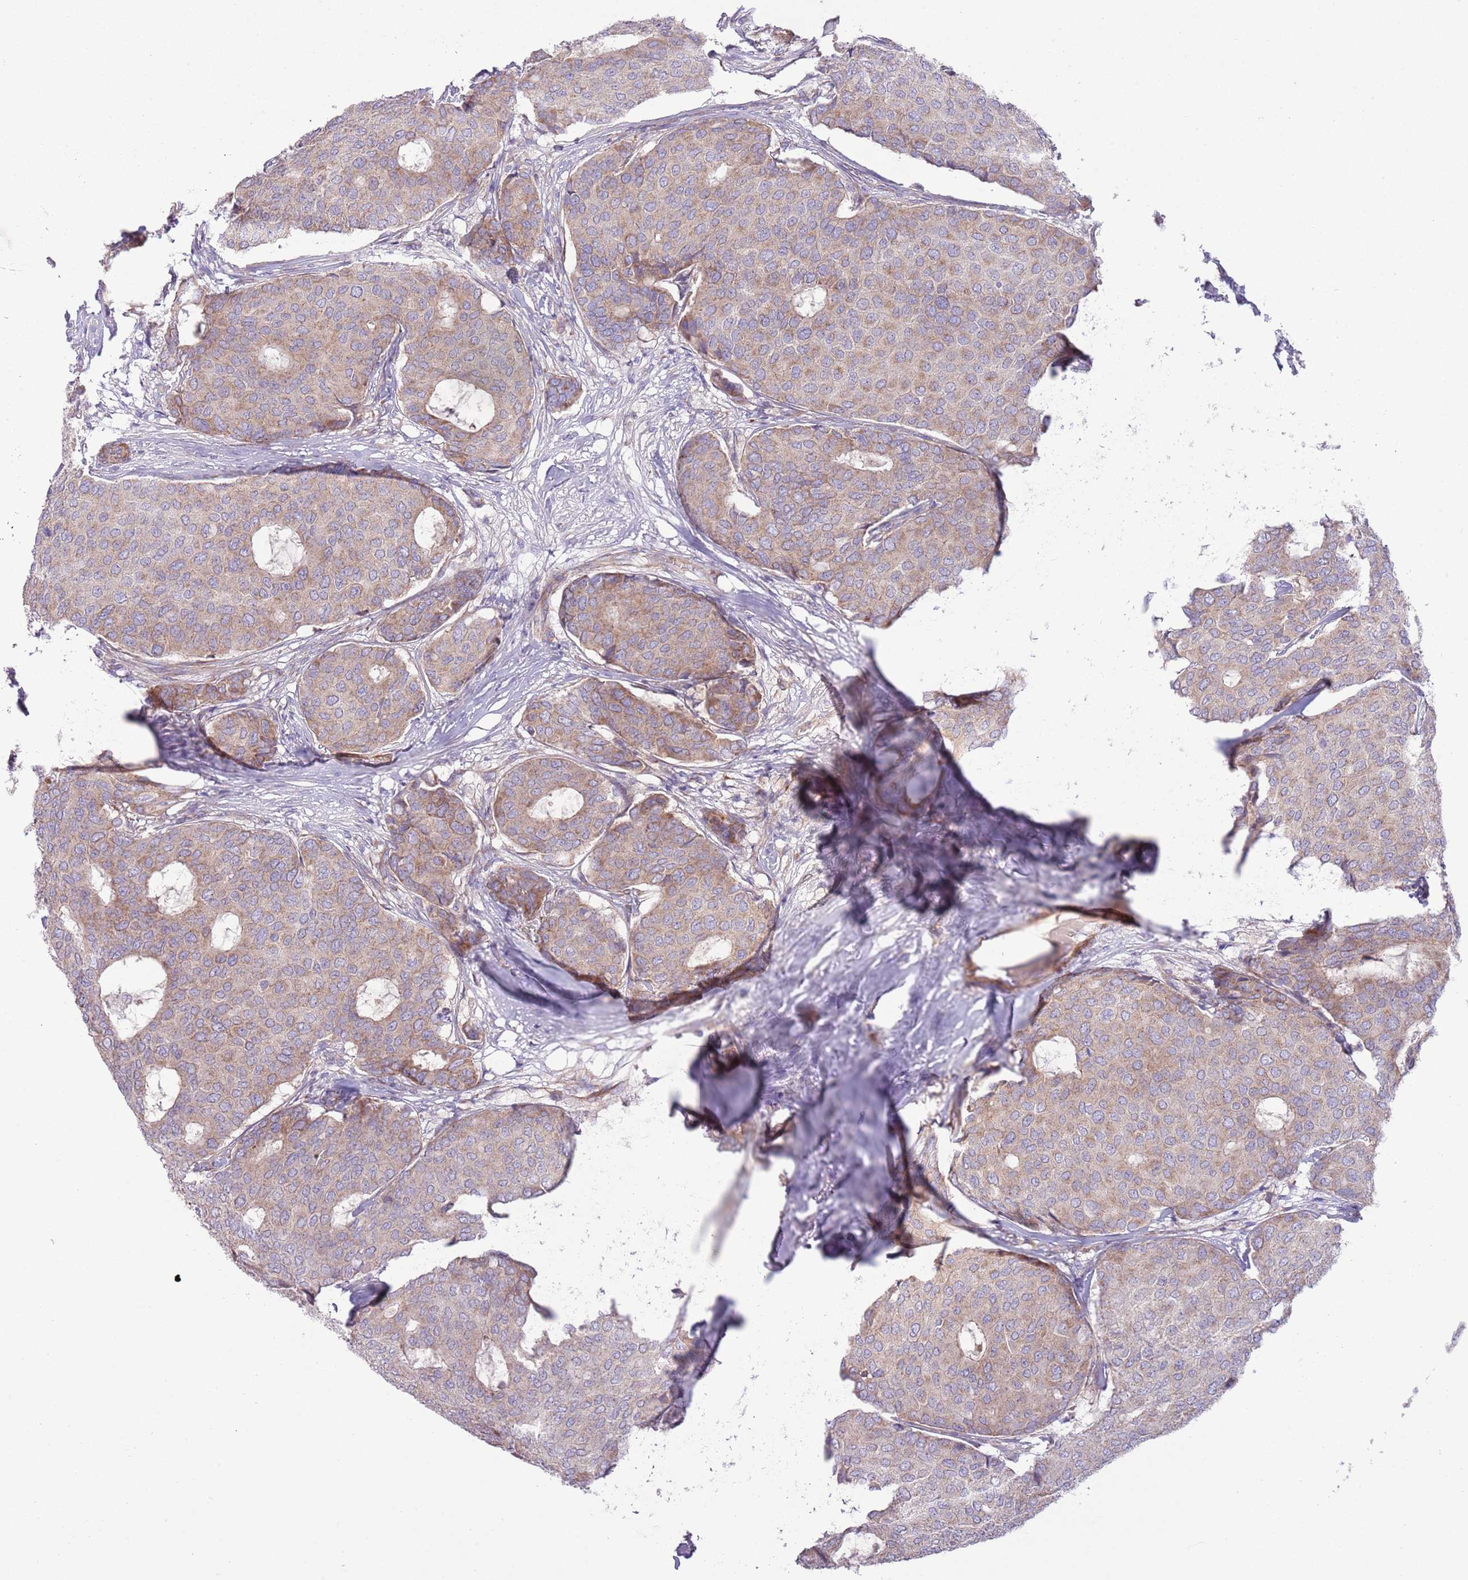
{"staining": {"intensity": "weak", "quantity": ">75%", "location": "cytoplasmic/membranous"}, "tissue": "breast cancer", "cell_type": "Tumor cells", "image_type": "cancer", "snomed": [{"axis": "morphology", "description": "Duct carcinoma"}, {"axis": "topography", "description": "Breast"}], "caption": "This micrograph shows IHC staining of breast cancer, with low weak cytoplasmic/membranous expression in about >75% of tumor cells.", "gene": "TOMM5", "patient": {"sex": "female", "age": 75}}